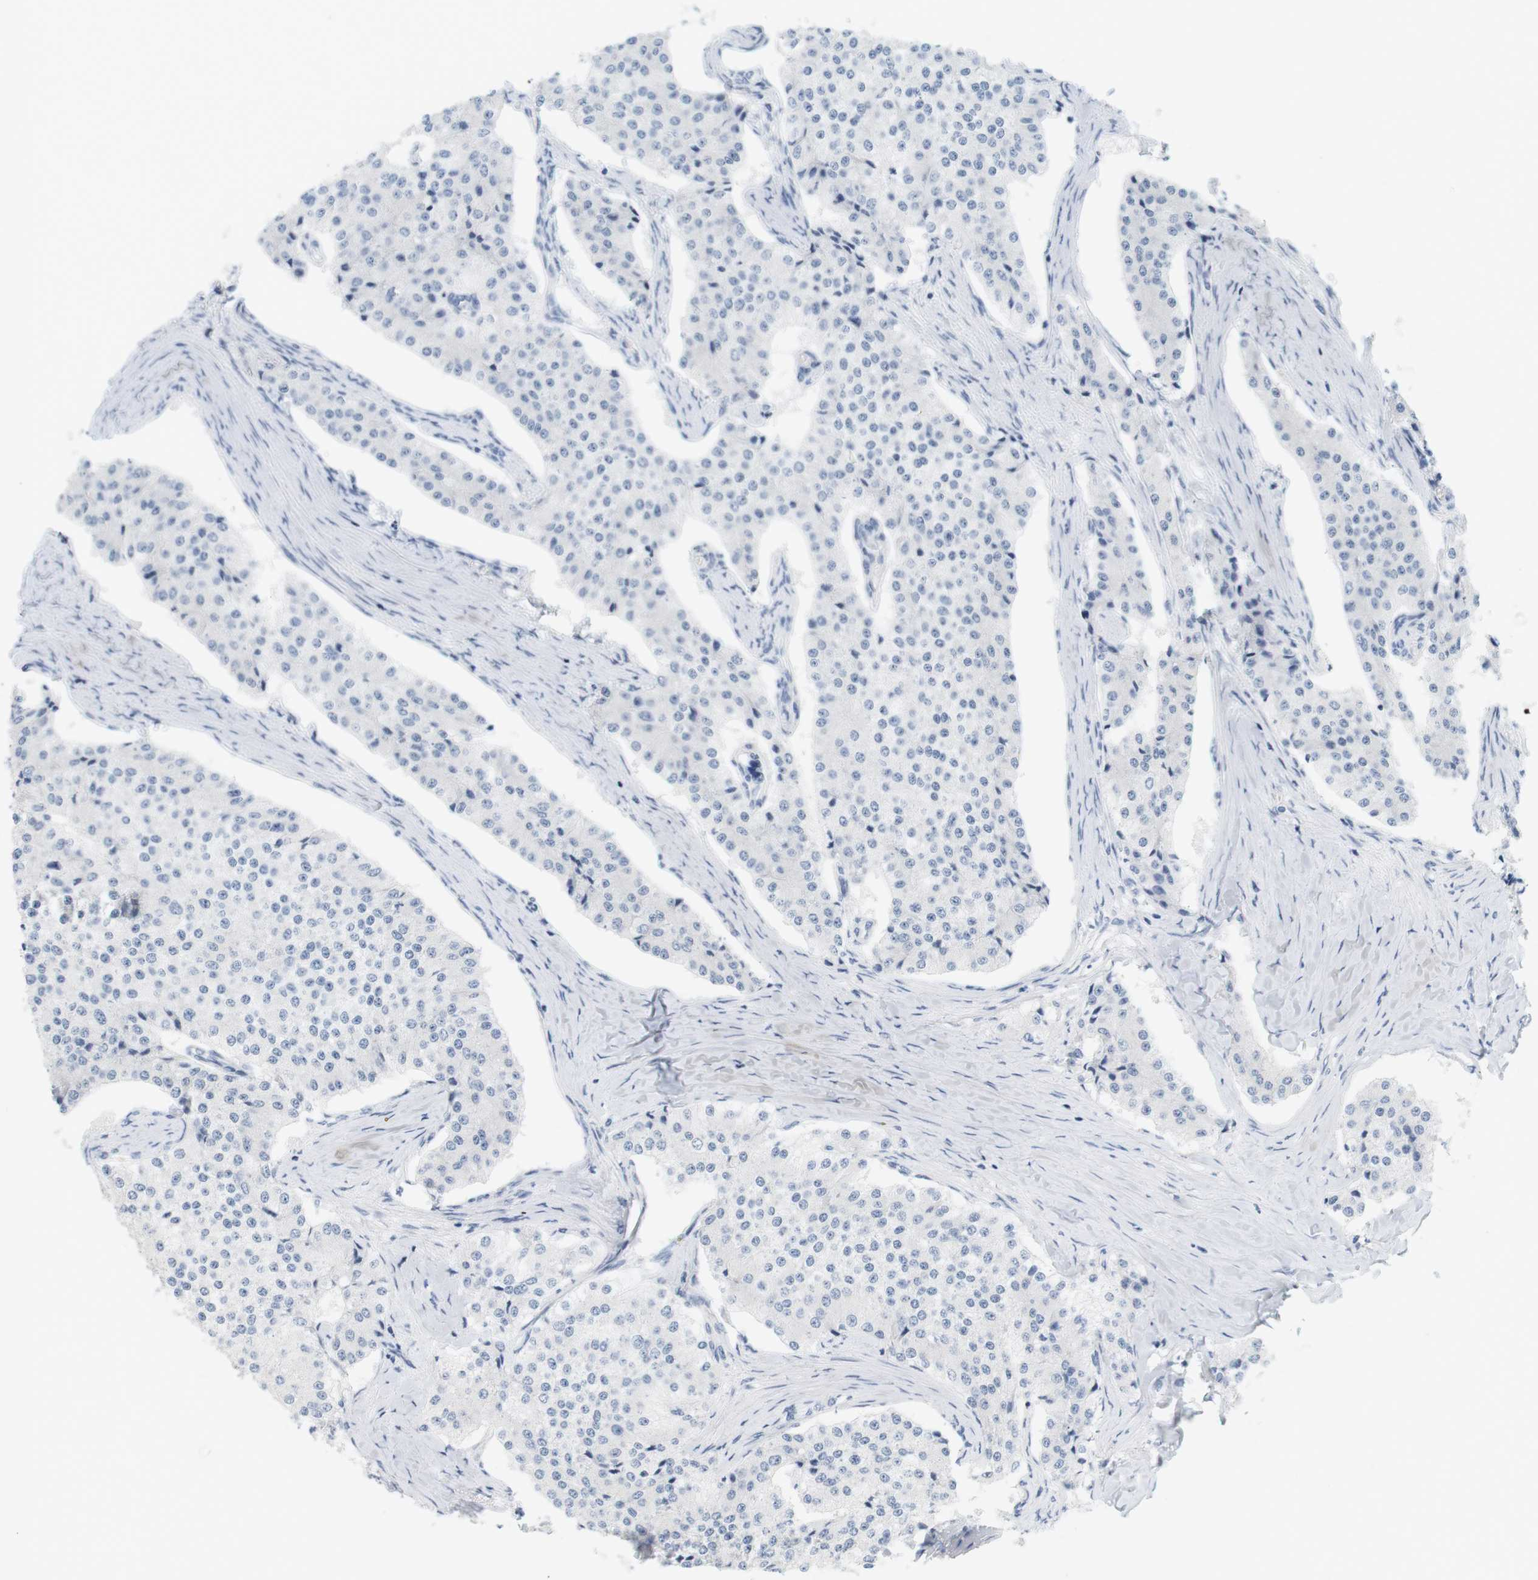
{"staining": {"intensity": "negative", "quantity": "none", "location": "none"}, "tissue": "carcinoid", "cell_type": "Tumor cells", "image_type": "cancer", "snomed": [{"axis": "morphology", "description": "Carcinoid, malignant, NOS"}, {"axis": "topography", "description": "Colon"}], "caption": "High power microscopy image of an immunohistochemistry (IHC) histopathology image of carcinoid, revealing no significant positivity in tumor cells.", "gene": "OPRM1", "patient": {"sex": "female", "age": 52}}